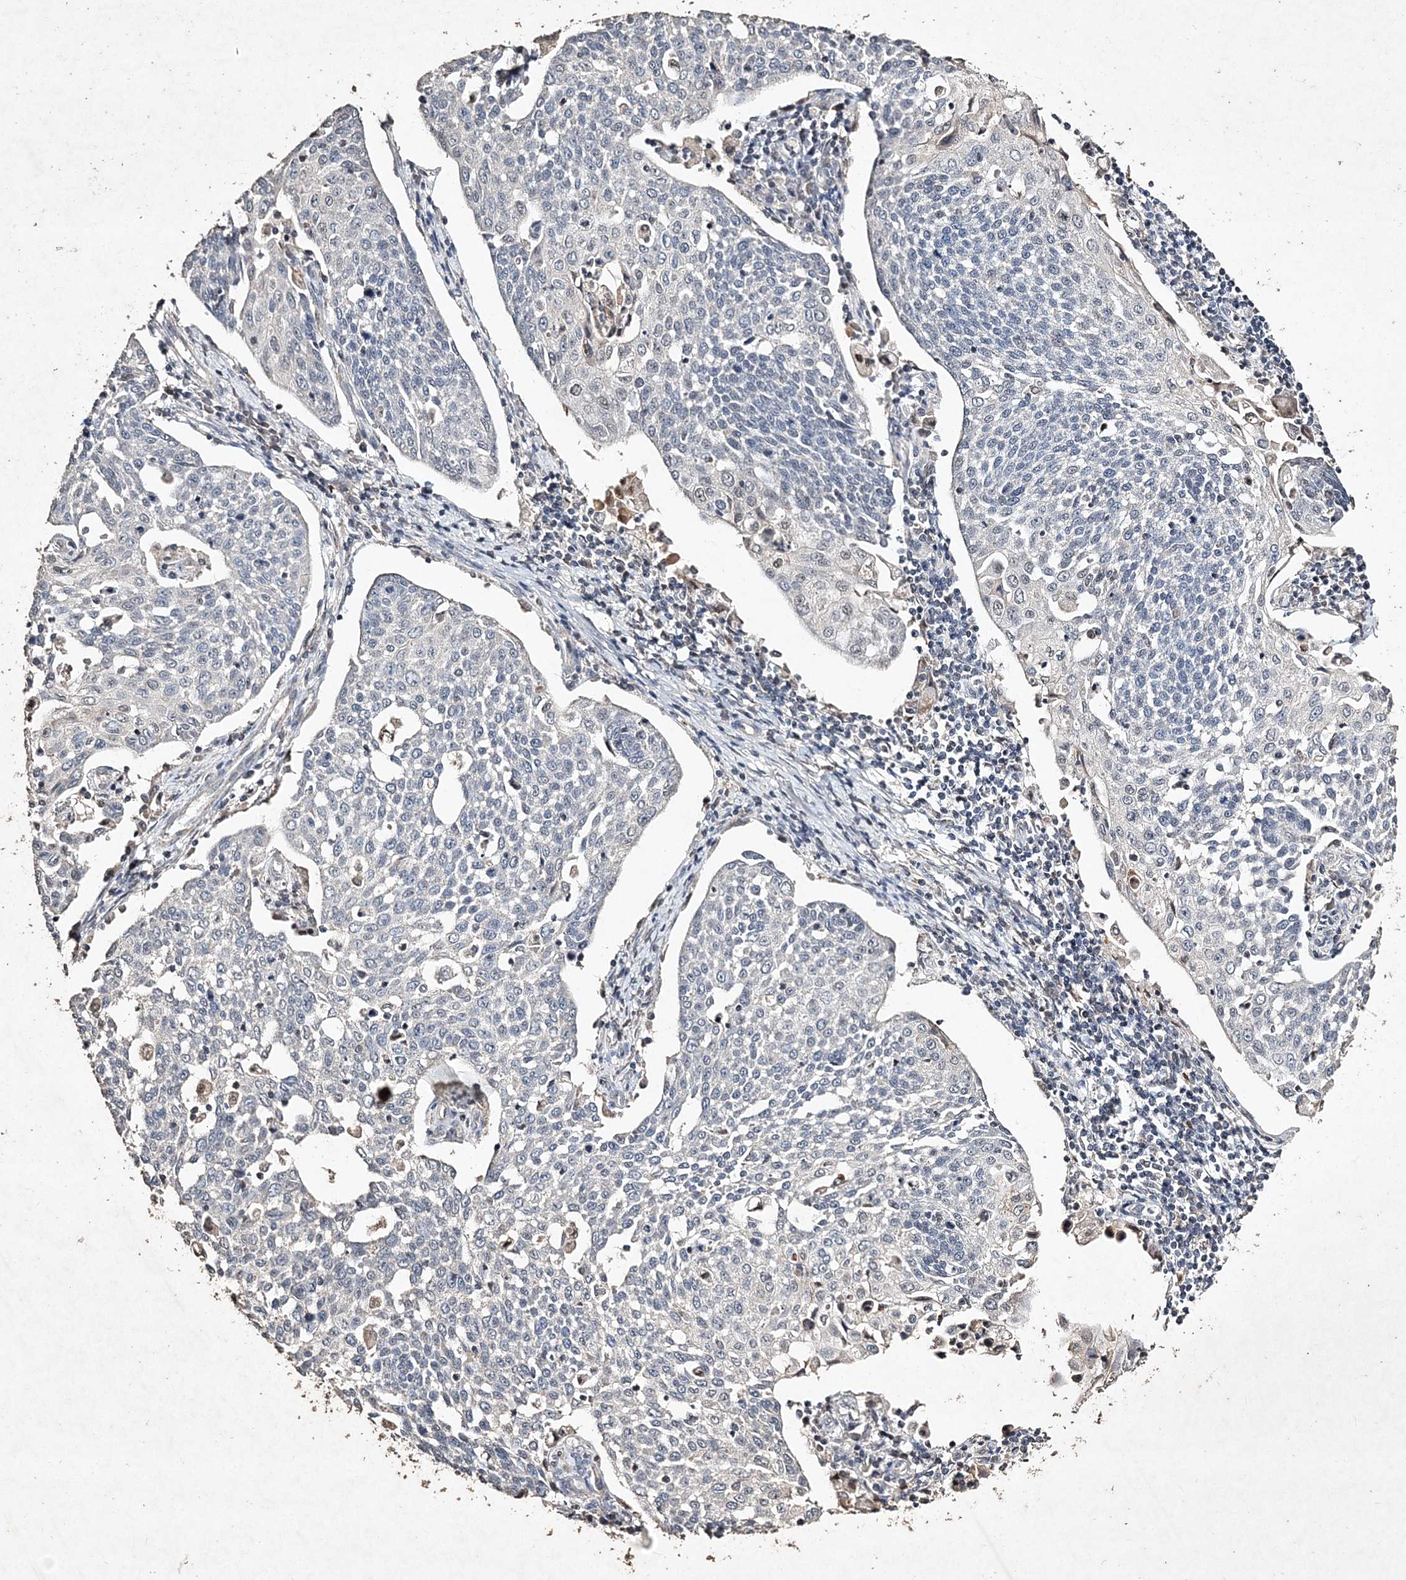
{"staining": {"intensity": "negative", "quantity": "none", "location": "none"}, "tissue": "cervical cancer", "cell_type": "Tumor cells", "image_type": "cancer", "snomed": [{"axis": "morphology", "description": "Squamous cell carcinoma, NOS"}, {"axis": "topography", "description": "Cervix"}], "caption": "Immunohistochemical staining of cervical cancer (squamous cell carcinoma) demonstrates no significant staining in tumor cells.", "gene": "C3orf38", "patient": {"sex": "female", "age": 34}}